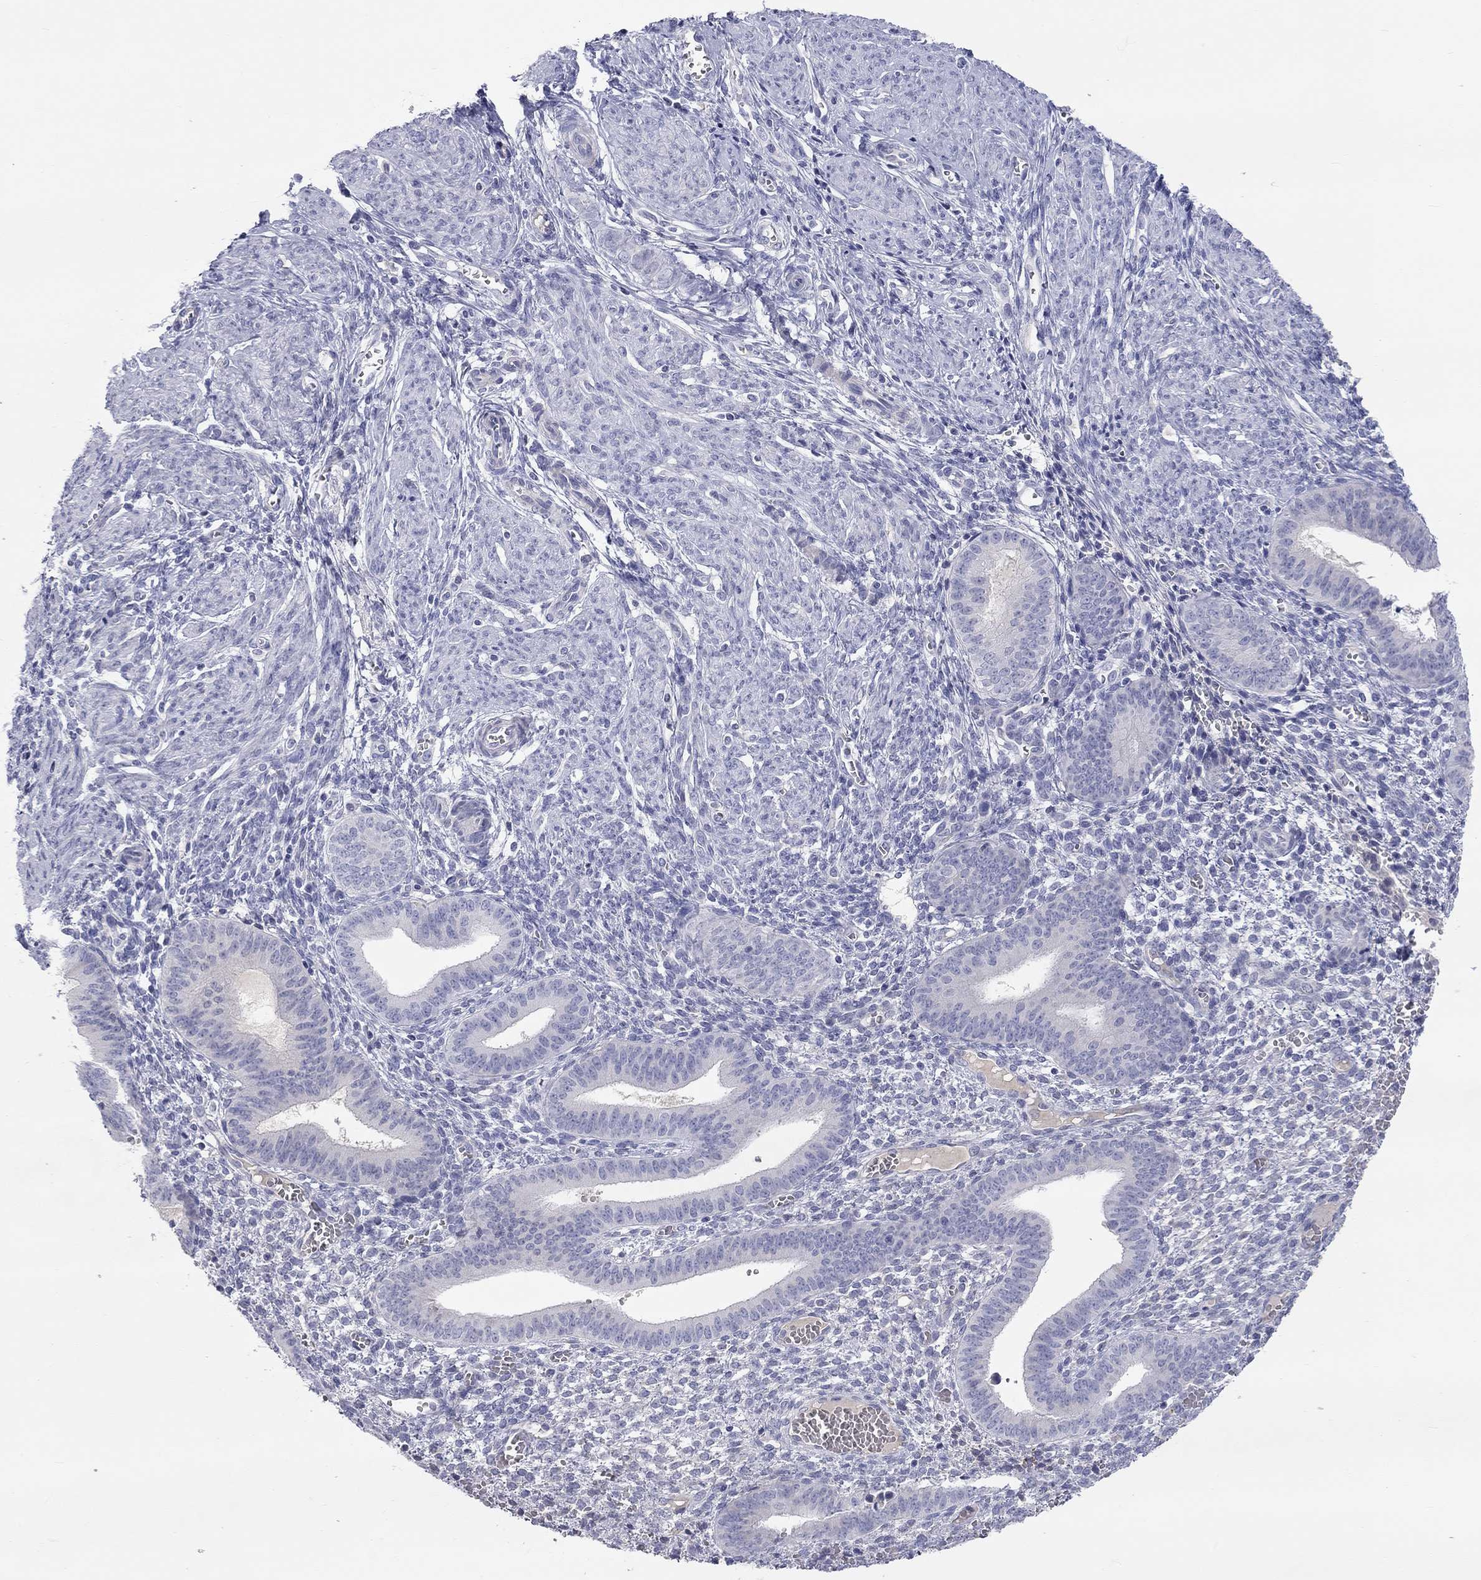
{"staining": {"intensity": "negative", "quantity": "none", "location": "none"}, "tissue": "endometrium", "cell_type": "Cells in endometrial stroma", "image_type": "normal", "snomed": [{"axis": "morphology", "description": "Normal tissue, NOS"}, {"axis": "topography", "description": "Endometrium"}], "caption": "An image of human endometrium is negative for staining in cells in endometrial stroma. The staining is performed using DAB (3,3'-diaminobenzidine) brown chromogen with nuclei counter-stained in using hematoxylin.", "gene": "ST7L", "patient": {"sex": "female", "age": 42}}